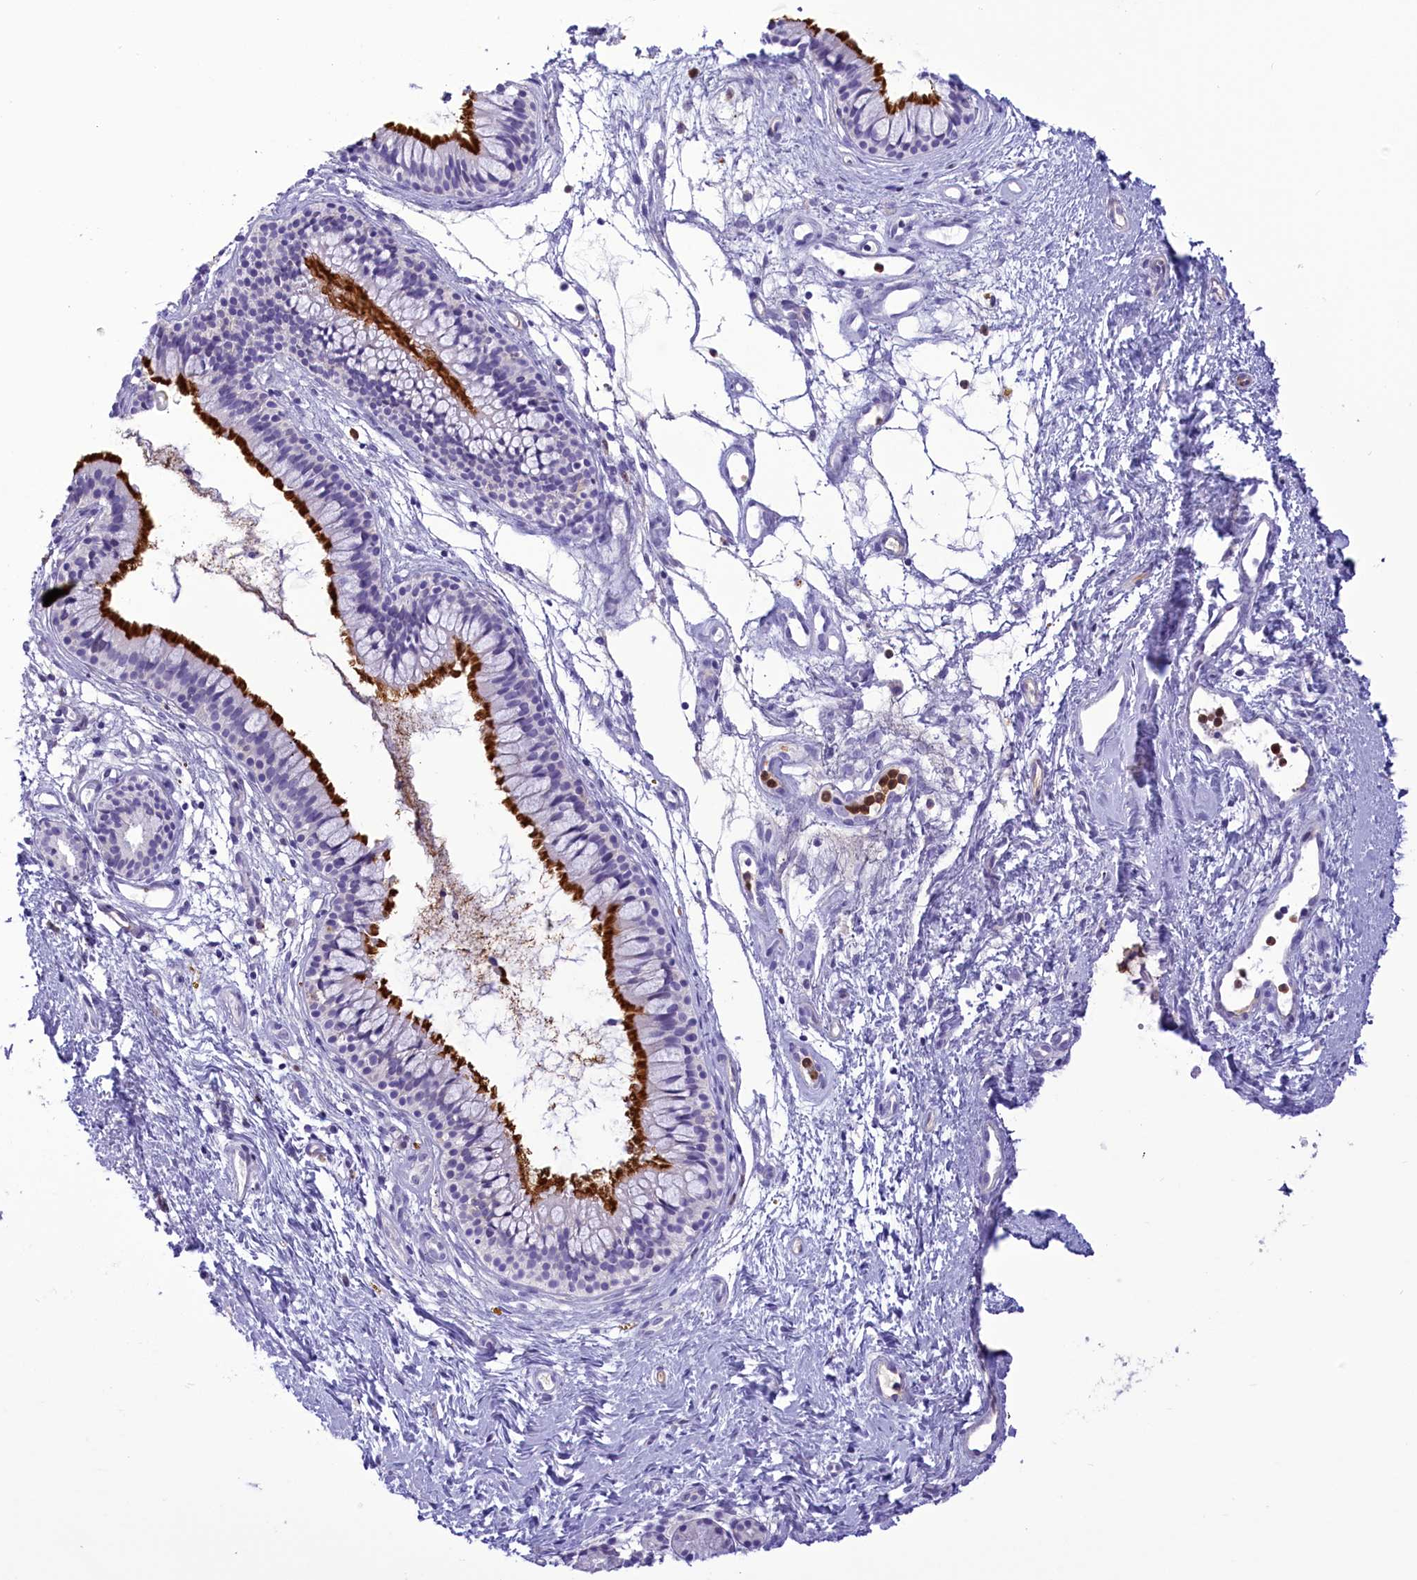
{"staining": {"intensity": "strong", "quantity": ">75%", "location": "cytoplasmic/membranous"}, "tissue": "nasopharynx", "cell_type": "Respiratory epithelial cells", "image_type": "normal", "snomed": [{"axis": "morphology", "description": "Normal tissue, NOS"}, {"axis": "topography", "description": "Nasopharynx"}], "caption": "Protein staining reveals strong cytoplasmic/membranous positivity in about >75% of respiratory epithelial cells in benign nasopharynx. (DAB IHC with brightfield microscopy, high magnification).", "gene": "FAM149B1", "patient": {"sex": "male", "age": 82}}